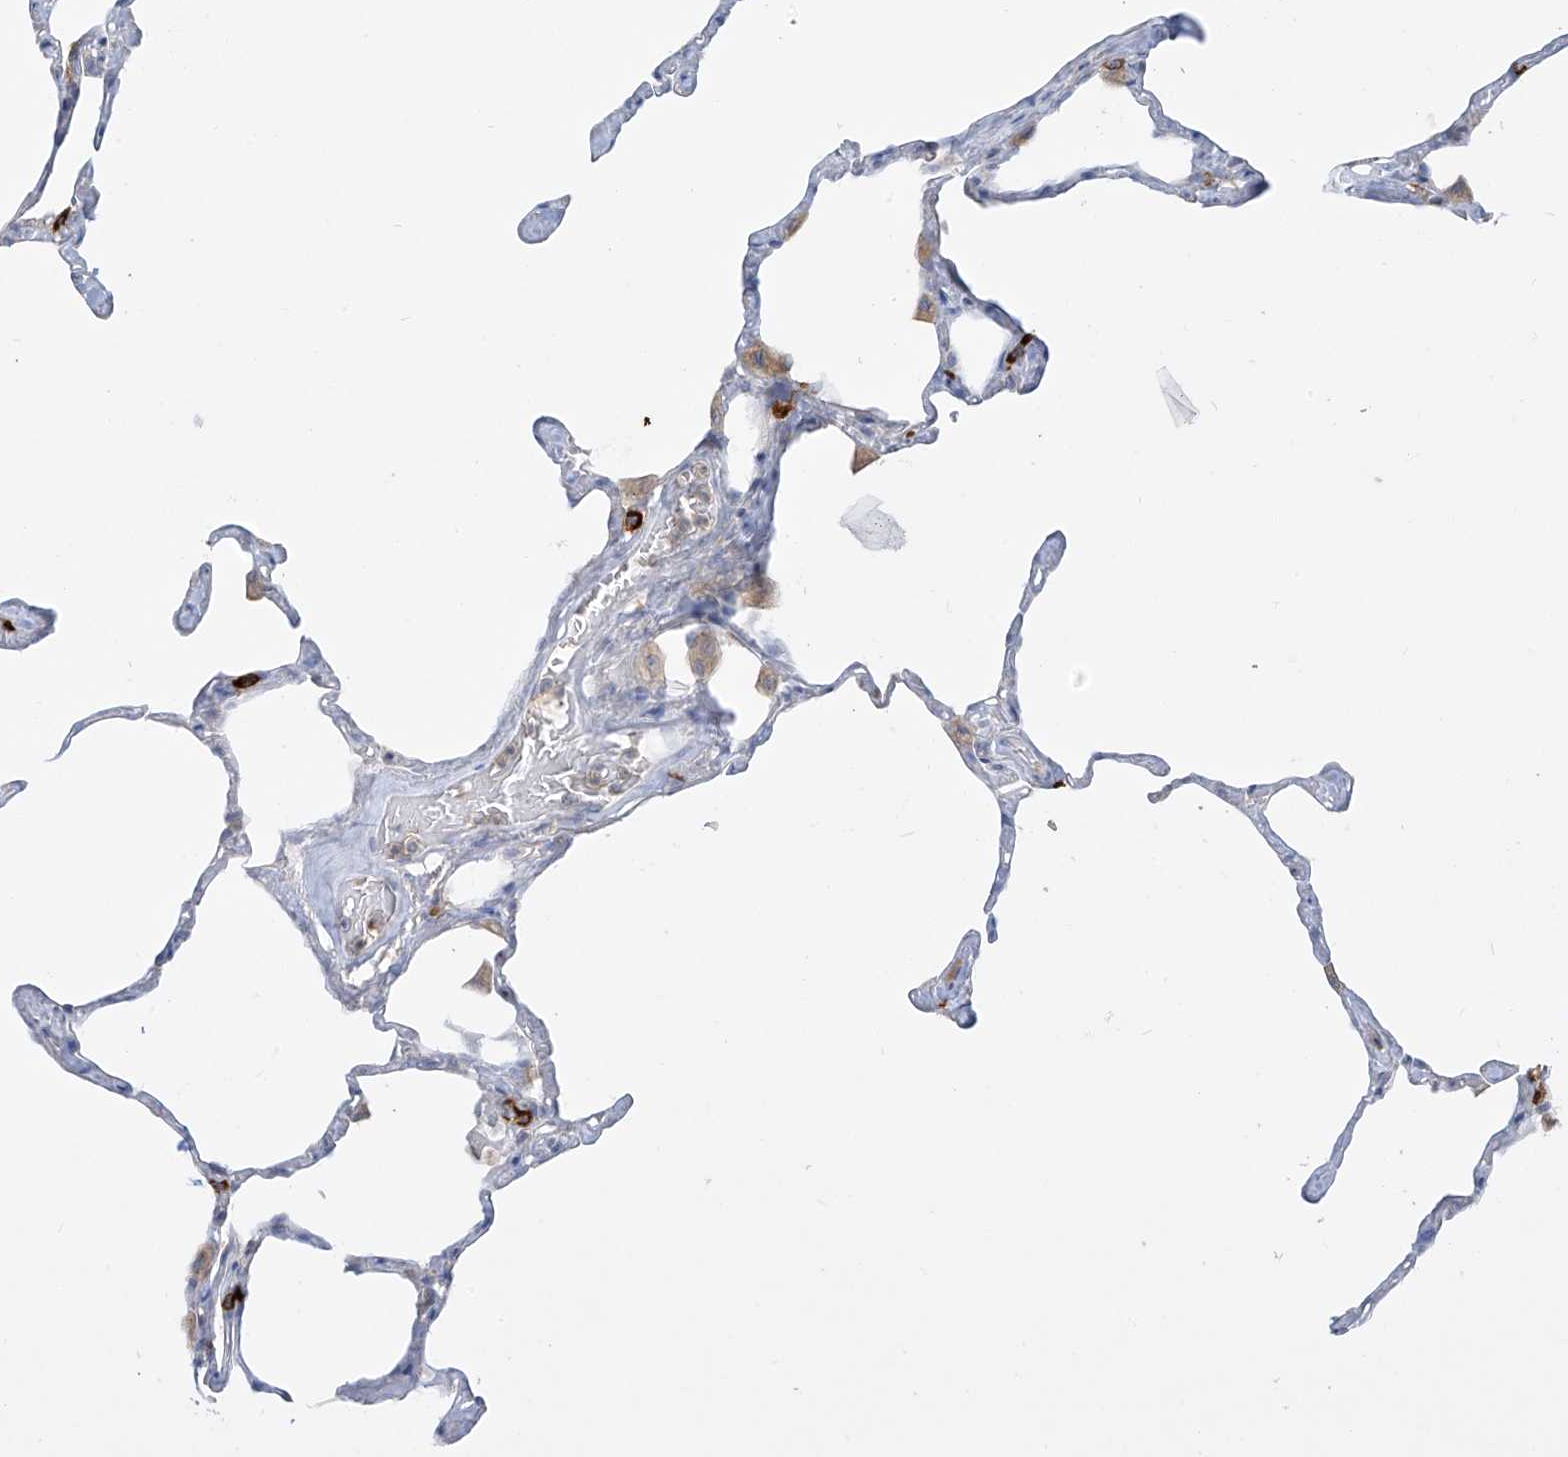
{"staining": {"intensity": "negative", "quantity": "none", "location": "none"}, "tissue": "lung", "cell_type": "Alveolar cells", "image_type": "normal", "snomed": [{"axis": "morphology", "description": "Normal tissue, NOS"}, {"axis": "topography", "description": "Lung"}], "caption": "The immunohistochemistry (IHC) photomicrograph has no significant staining in alveolar cells of lung. Nuclei are stained in blue.", "gene": "DGKQ", "patient": {"sex": "male", "age": 65}}